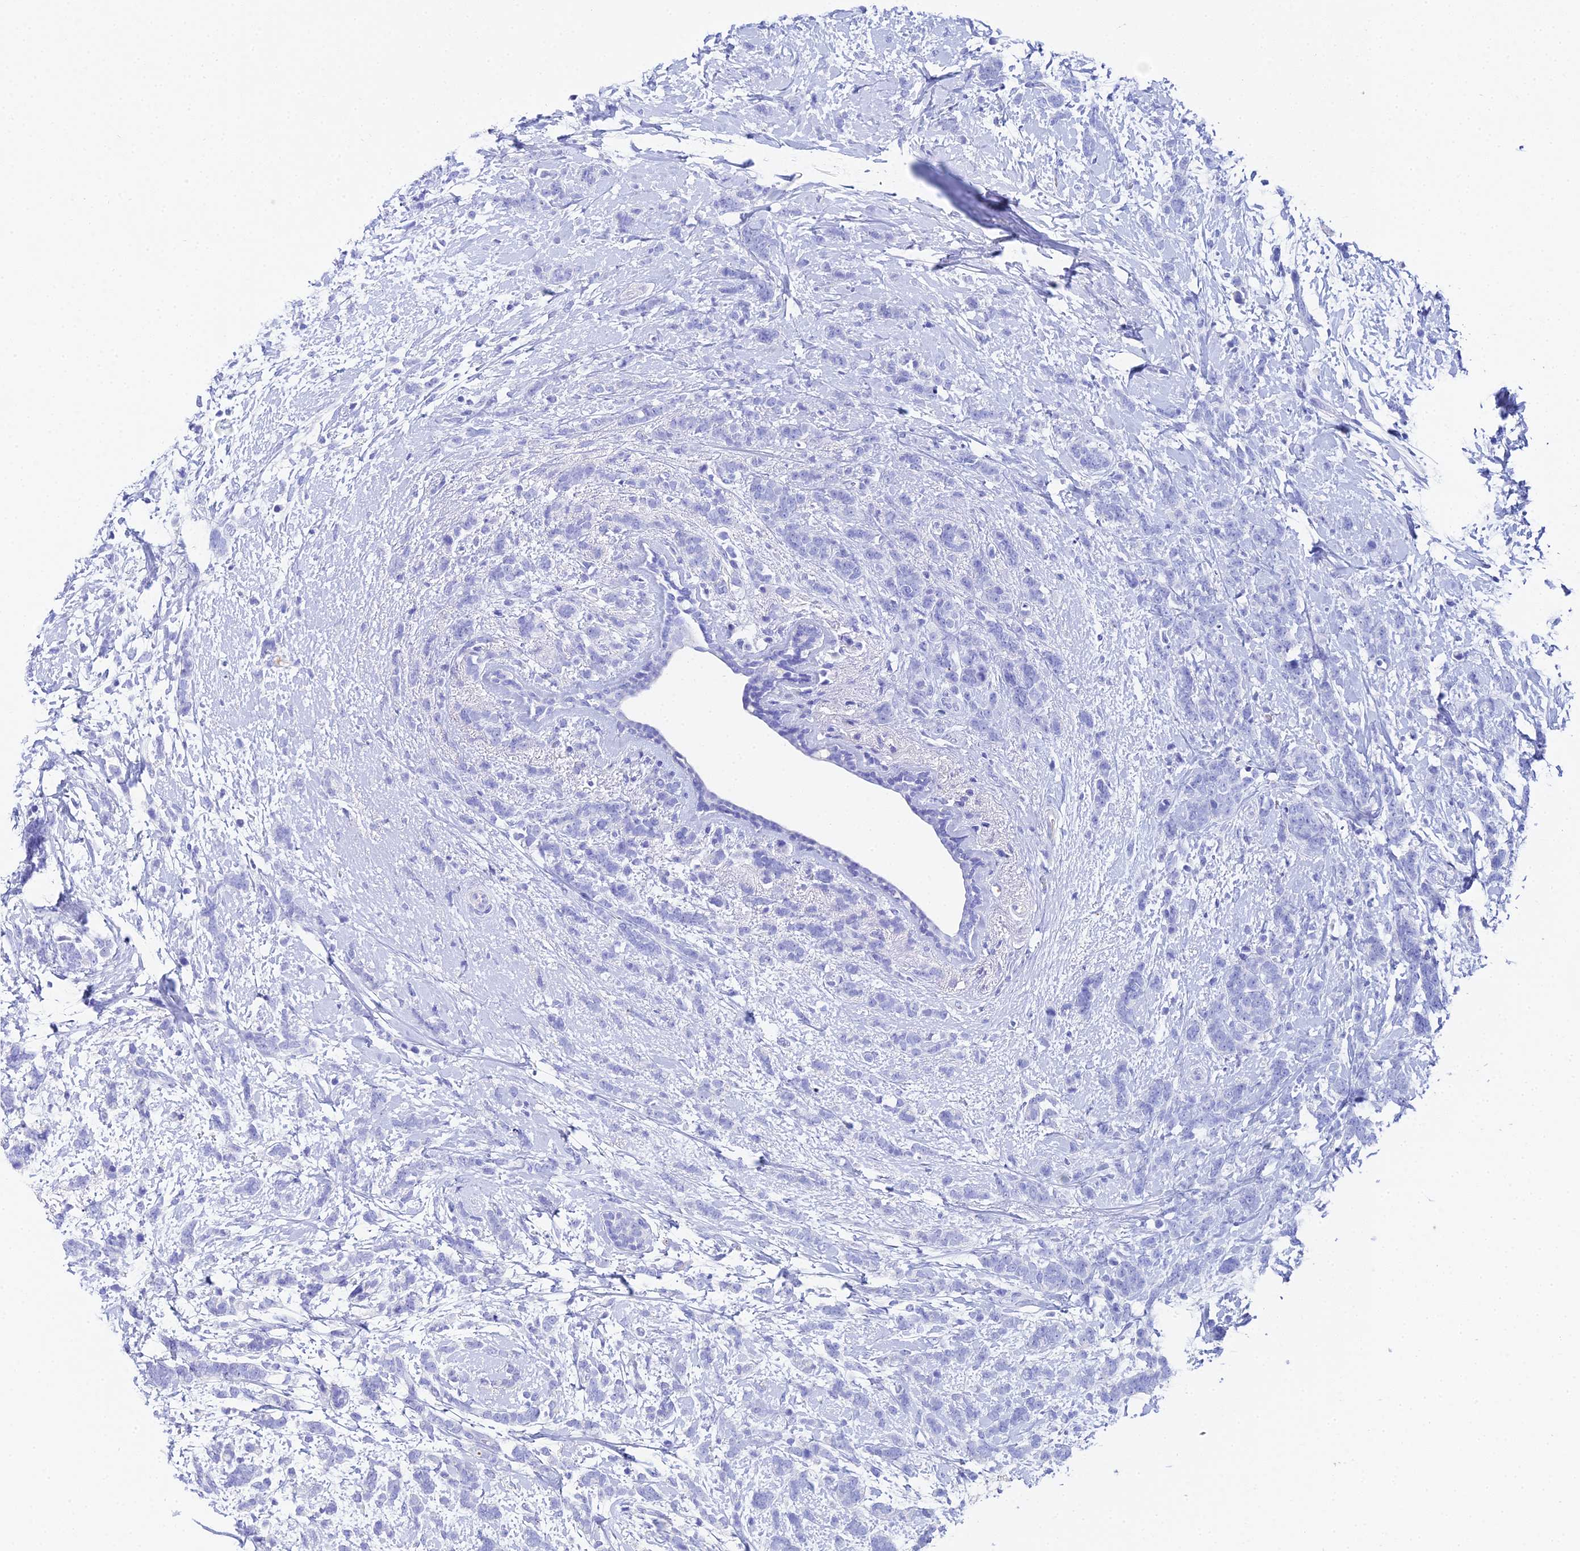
{"staining": {"intensity": "negative", "quantity": "none", "location": "none"}, "tissue": "breast cancer", "cell_type": "Tumor cells", "image_type": "cancer", "snomed": [{"axis": "morphology", "description": "Lobular carcinoma"}, {"axis": "topography", "description": "Breast"}], "caption": "DAB immunohistochemical staining of breast cancer (lobular carcinoma) reveals no significant staining in tumor cells.", "gene": "CELA3A", "patient": {"sex": "female", "age": 58}}